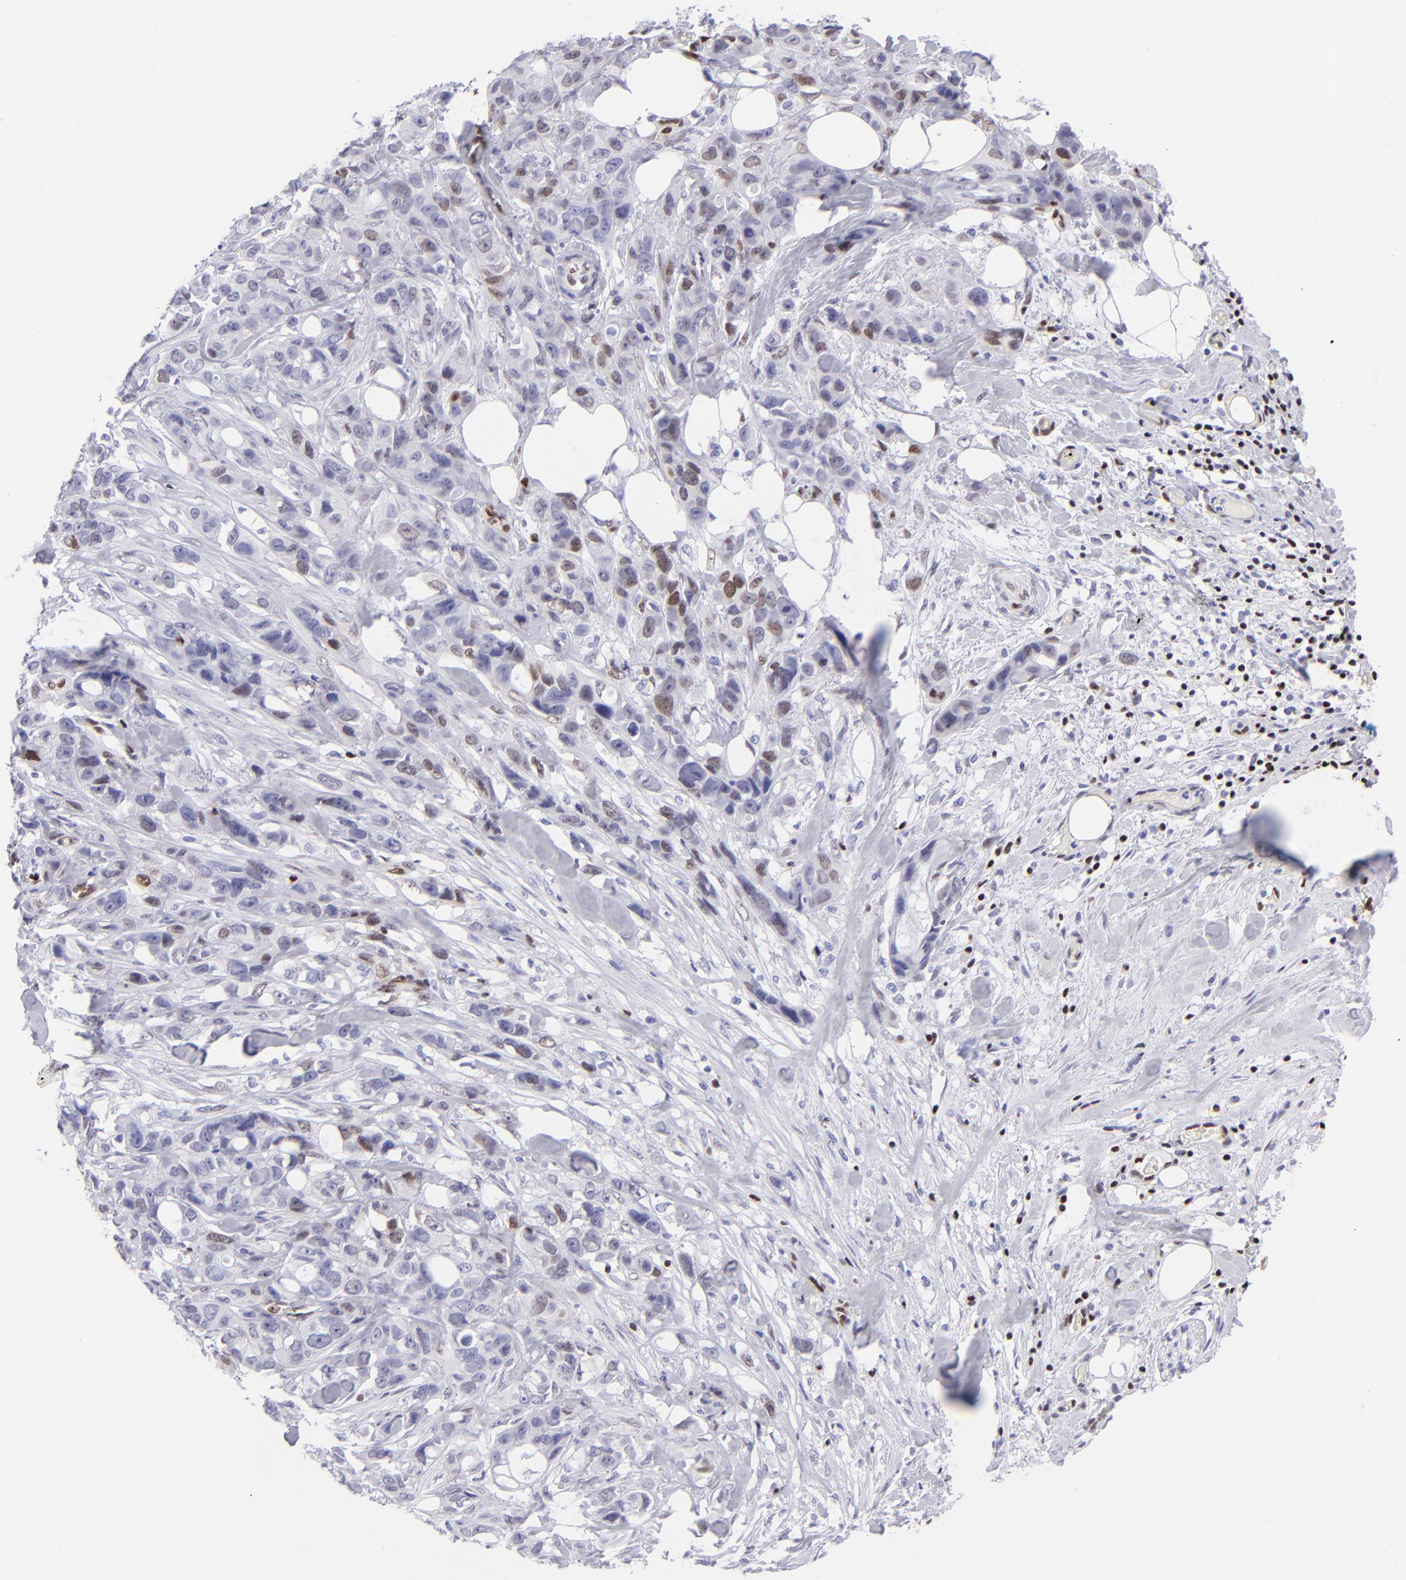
{"staining": {"intensity": "weak", "quantity": "25%-75%", "location": "nuclear"}, "tissue": "stomach cancer", "cell_type": "Tumor cells", "image_type": "cancer", "snomed": [{"axis": "morphology", "description": "Adenocarcinoma, NOS"}, {"axis": "topography", "description": "Stomach, upper"}], "caption": "Protein staining by immunohistochemistry reveals weak nuclear staining in about 25%-75% of tumor cells in adenocarcinoma (stomach).", "gene": "ETS1", "patient": {"sex": "male", "age": 47}}